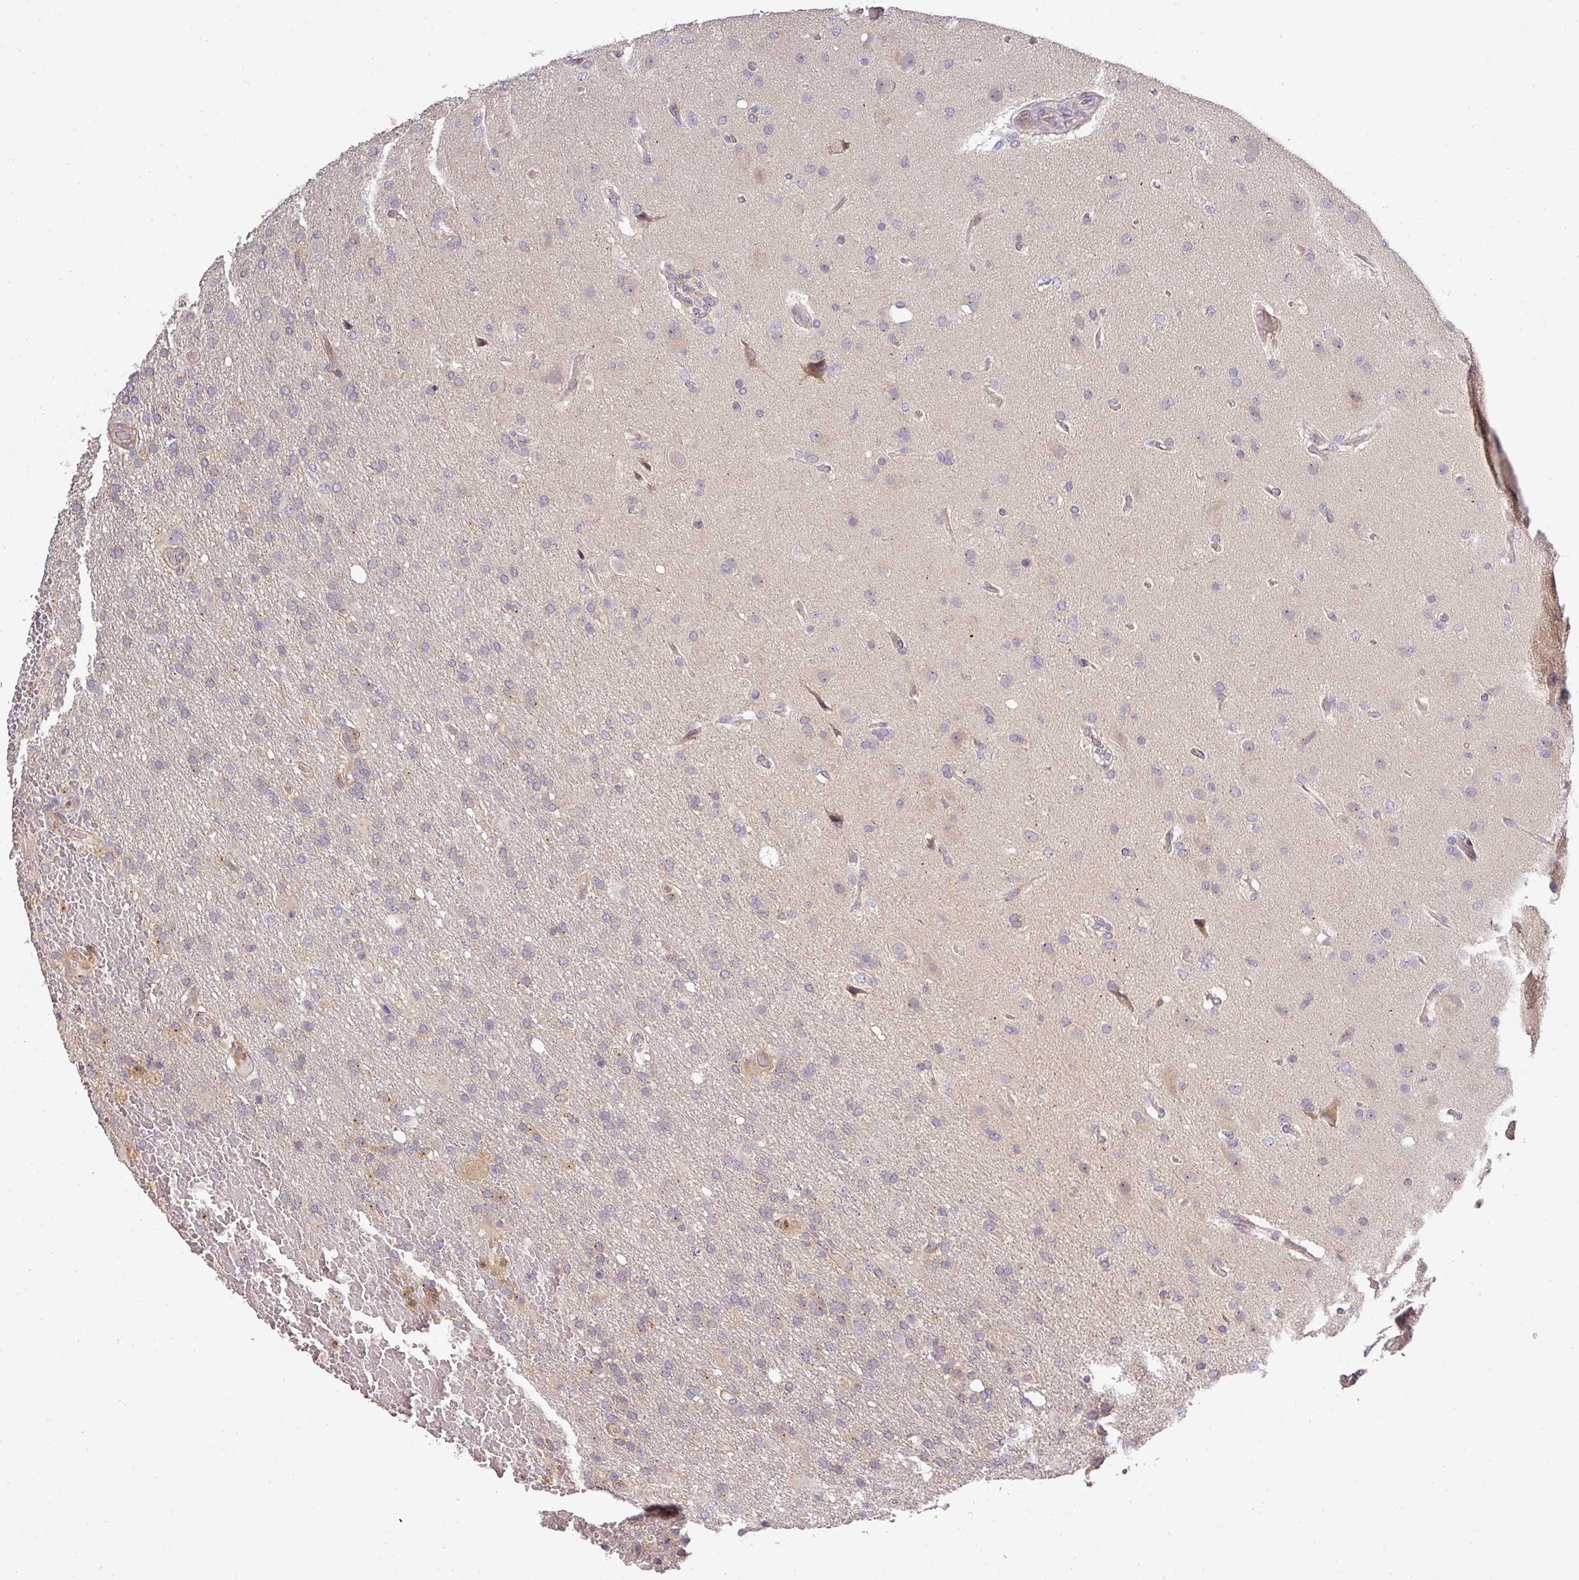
{"staining": {"intensity": "negative", "quantity": "none", "location": "none"}, "tissue": "glioma", "cell_type": "Tumor cells", "image_type": "cancer", "snomed": [{"axis": "morphology", "description": "Glioma, malignant, High grade"}, {"axis": "topography", "description": "Brain"}], "caption": "Human glioma stained for a protein using immunohistochemistry (IHC) exhibits no expression in tumor cells.", "gene": "NIN", "patient": {"sex": "female", "age": 74}}